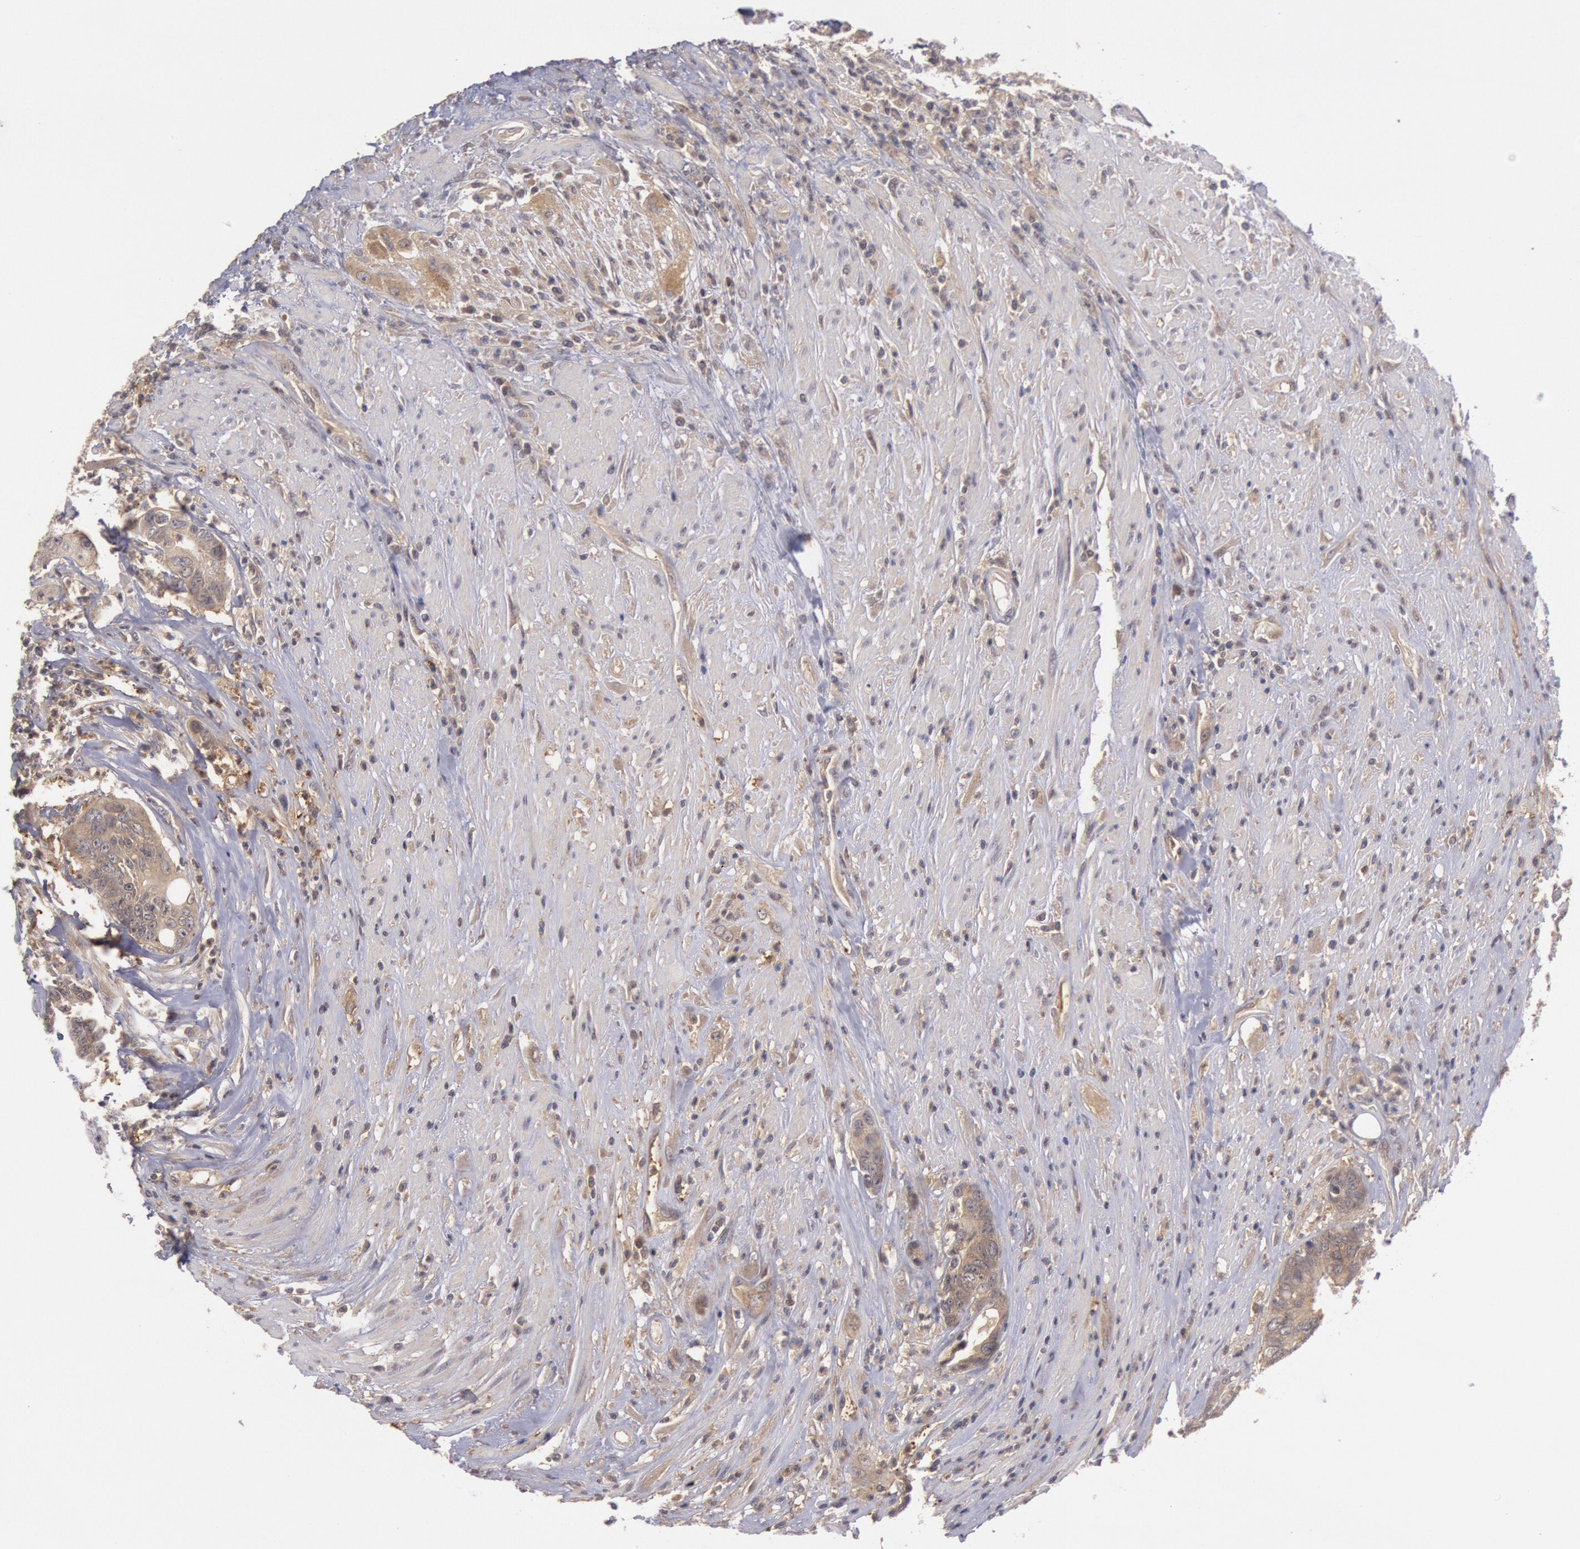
{"staining": {"intensity": "weak", "quantity": ">75%", "location": "cytoplasmic/membranous"}, "tissue": "colorectal cancer", "cell_type": "Tumor cells", "image_type": "cancer", "snomed": [{"axis": "morphology", "description": "Adenocarcinoma, NOS"}, {"axis": "topography", "description": "Rectum"}], "caption": "Adenocarcinoma (colorectal) stained with DAB (3,3'-diaminobenzidine) IHC demonstrates low levels of weak cytoplasmic/membranous expression in approximately >75% of tumor cells.", "gene": "BRAF", "patient": {"sex": "female", "age": 65}}